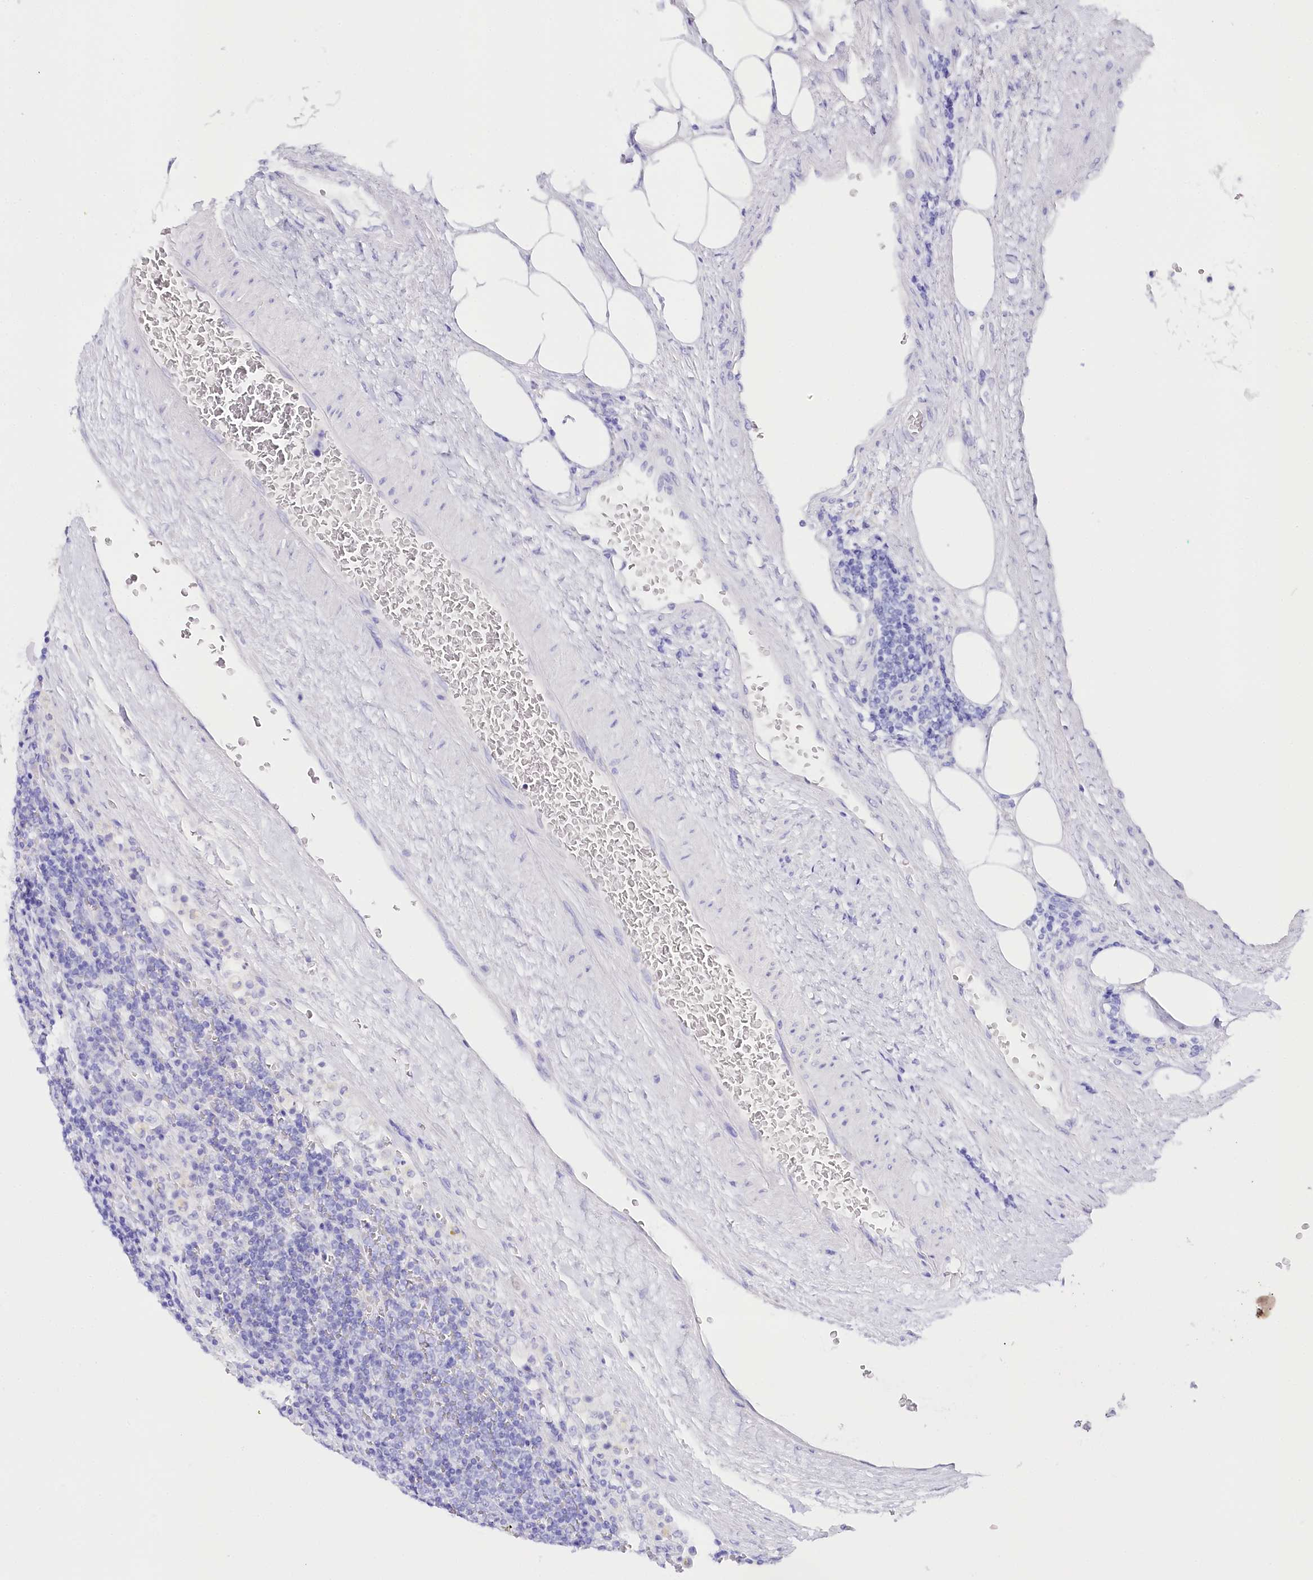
{"staining": {"intensity": "negative", "quantity": "none", "location": "none"}, "tissue": "carcinoid", "cell_type": "Tumor cells", "image_type": "cancer", "snomed": [{"axis": "morphology", "description": "Carcinoid, malignant, NOS"}, {"axis": "topography", "description": "Pancreas"}], "caption": "Tumor cells show no significant protein positivity in malignant carcinoid.", "gene": "CSN3", "patient": {"sex": "female", "age": 54}}